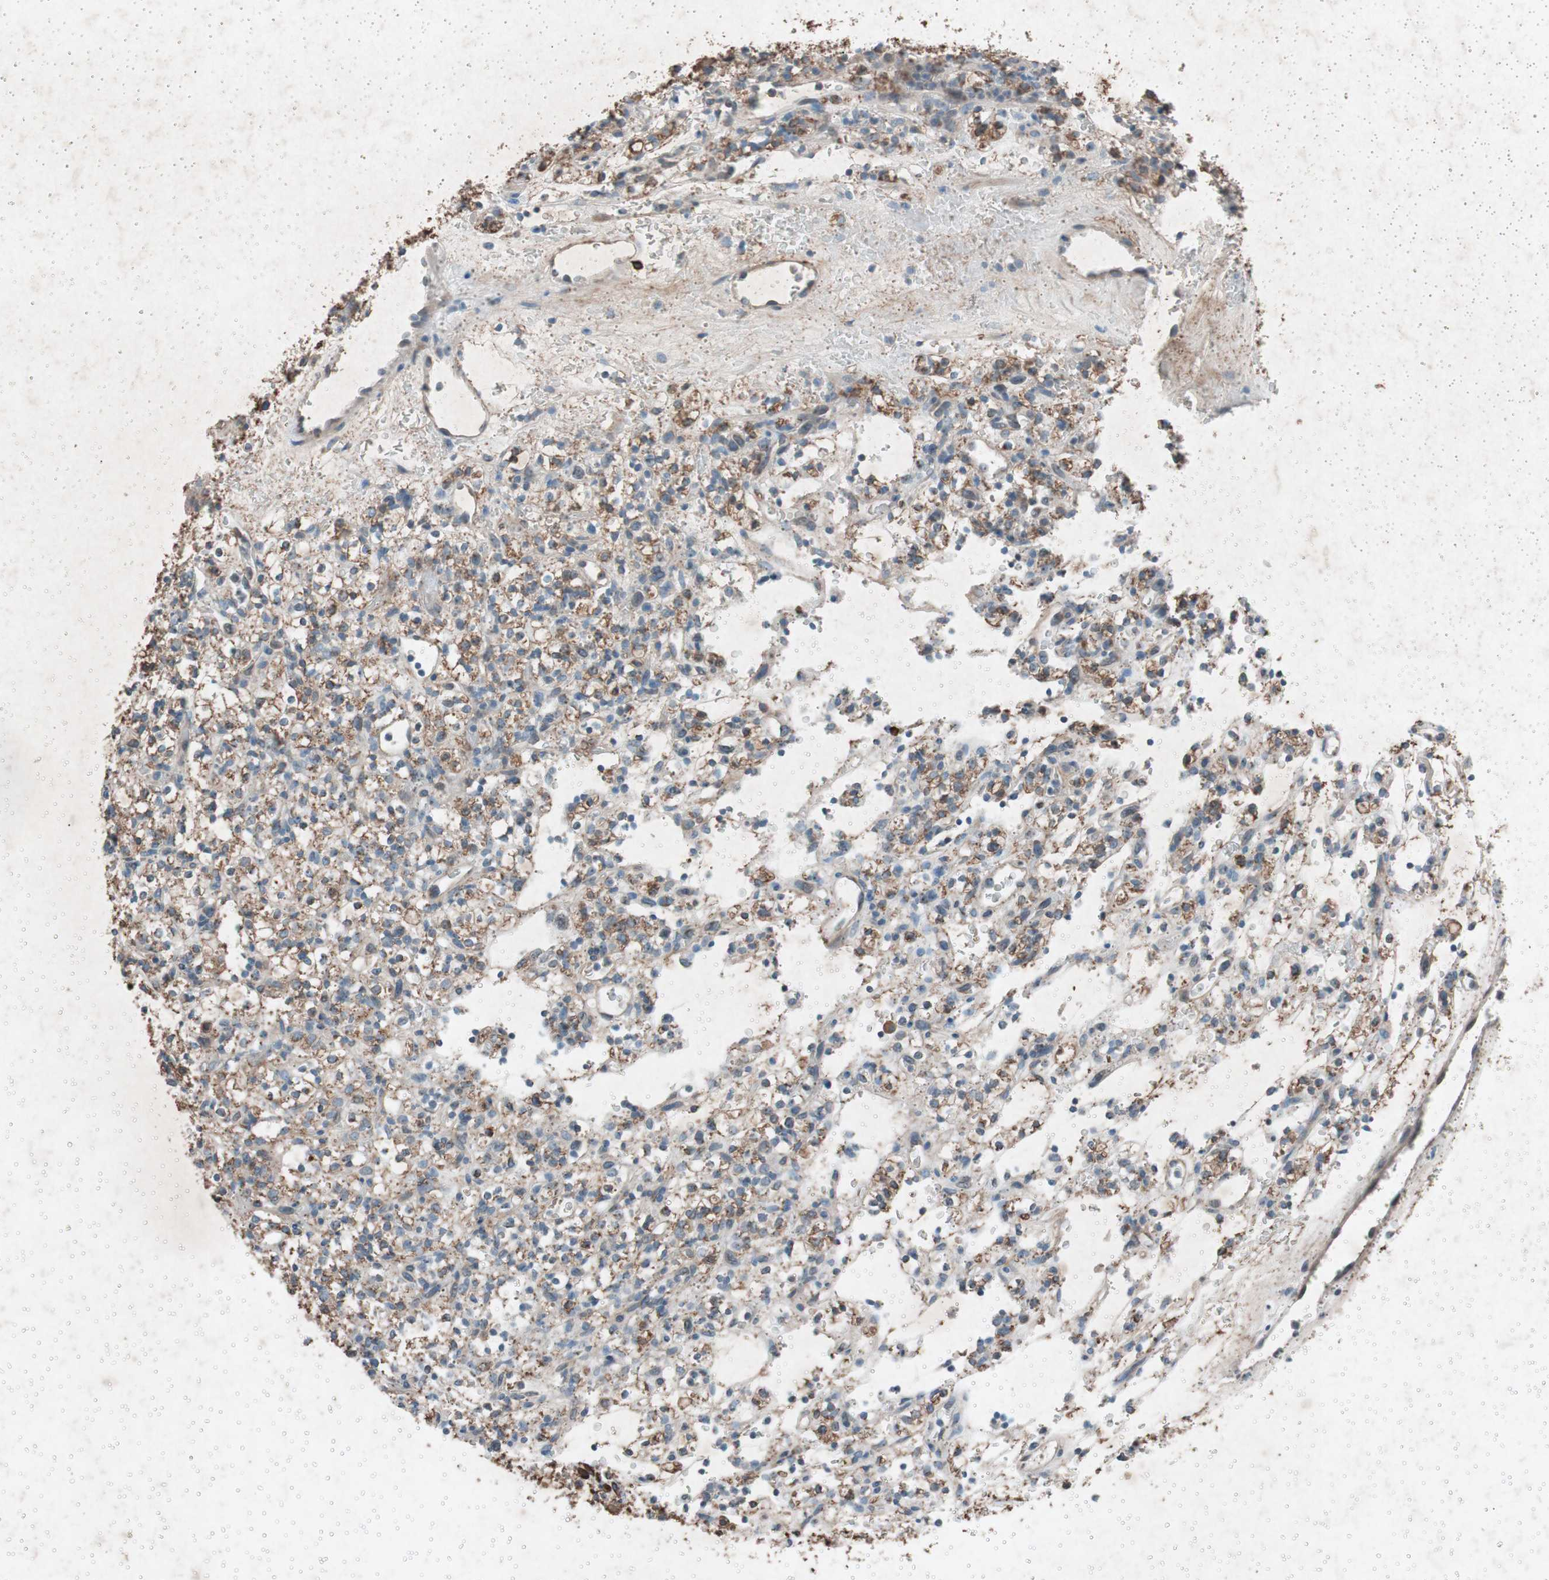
{"staining": {"intensity": "moderate", "quantity": ">75%", "location": "cytoplasmic/membranous"}, "tissue": "renal cancer", "cell_type": "Tumor cells", "image_type": "cancer", "snomed": [{"axis": "morphology", "description": "Normal tissue, NOS"}, {"axis": "morphology", "description": "Adenocarcinoma, NOS"}, {"axis": "topography", "description": "Kidney"}], "caption": "An IHC photomicrograph of tumor tissue is shown. Protein staining in brown shows moderate cytoplasmic/membranous positivity in renal cancer (adenocarcinoma) within tumor cells.", "gene": "GRB7", "patient": {"sex": "female", "age": 72}}